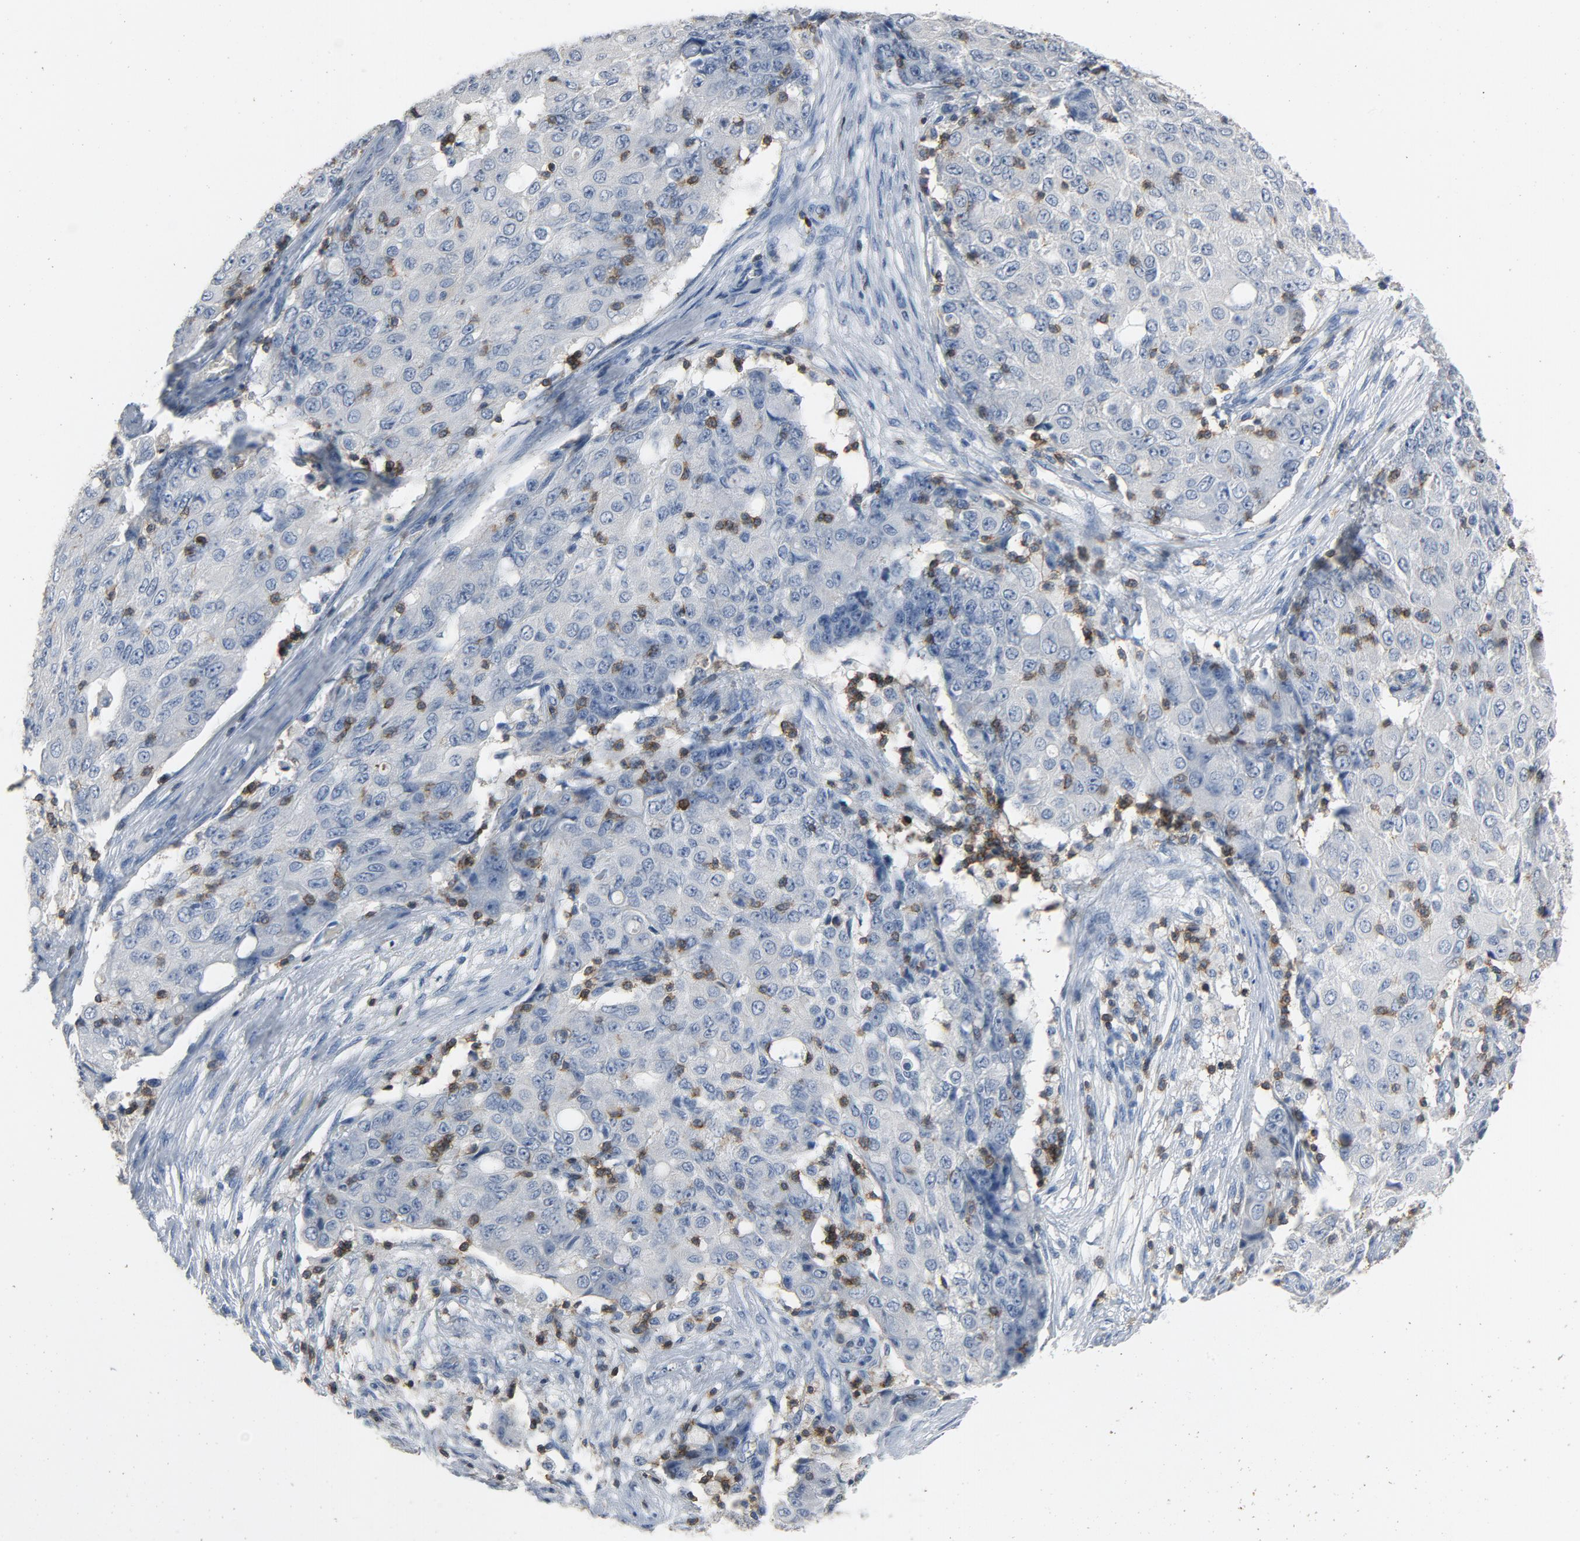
{"staining": {"intensity": "negative", "quantity": "none", "location": "none"}, "tissue": "ovarian cancer", "cell_type": "Tumor cells", "image_type": "cancer", "snomed": [{"axis": "morphology", "description": "Carcinoma, endometroid"}, {"axis": "topography", "description": "Ovary"}], "caption": "DAB (3,3'-diaminobenzidine) immunohistochemical staining of ovarian cancer (endometroid carcinoma) exhibits no significant positivity in tumor cells.", "gene": "LCK", "patient": {"sex": "female", "age": 42}}